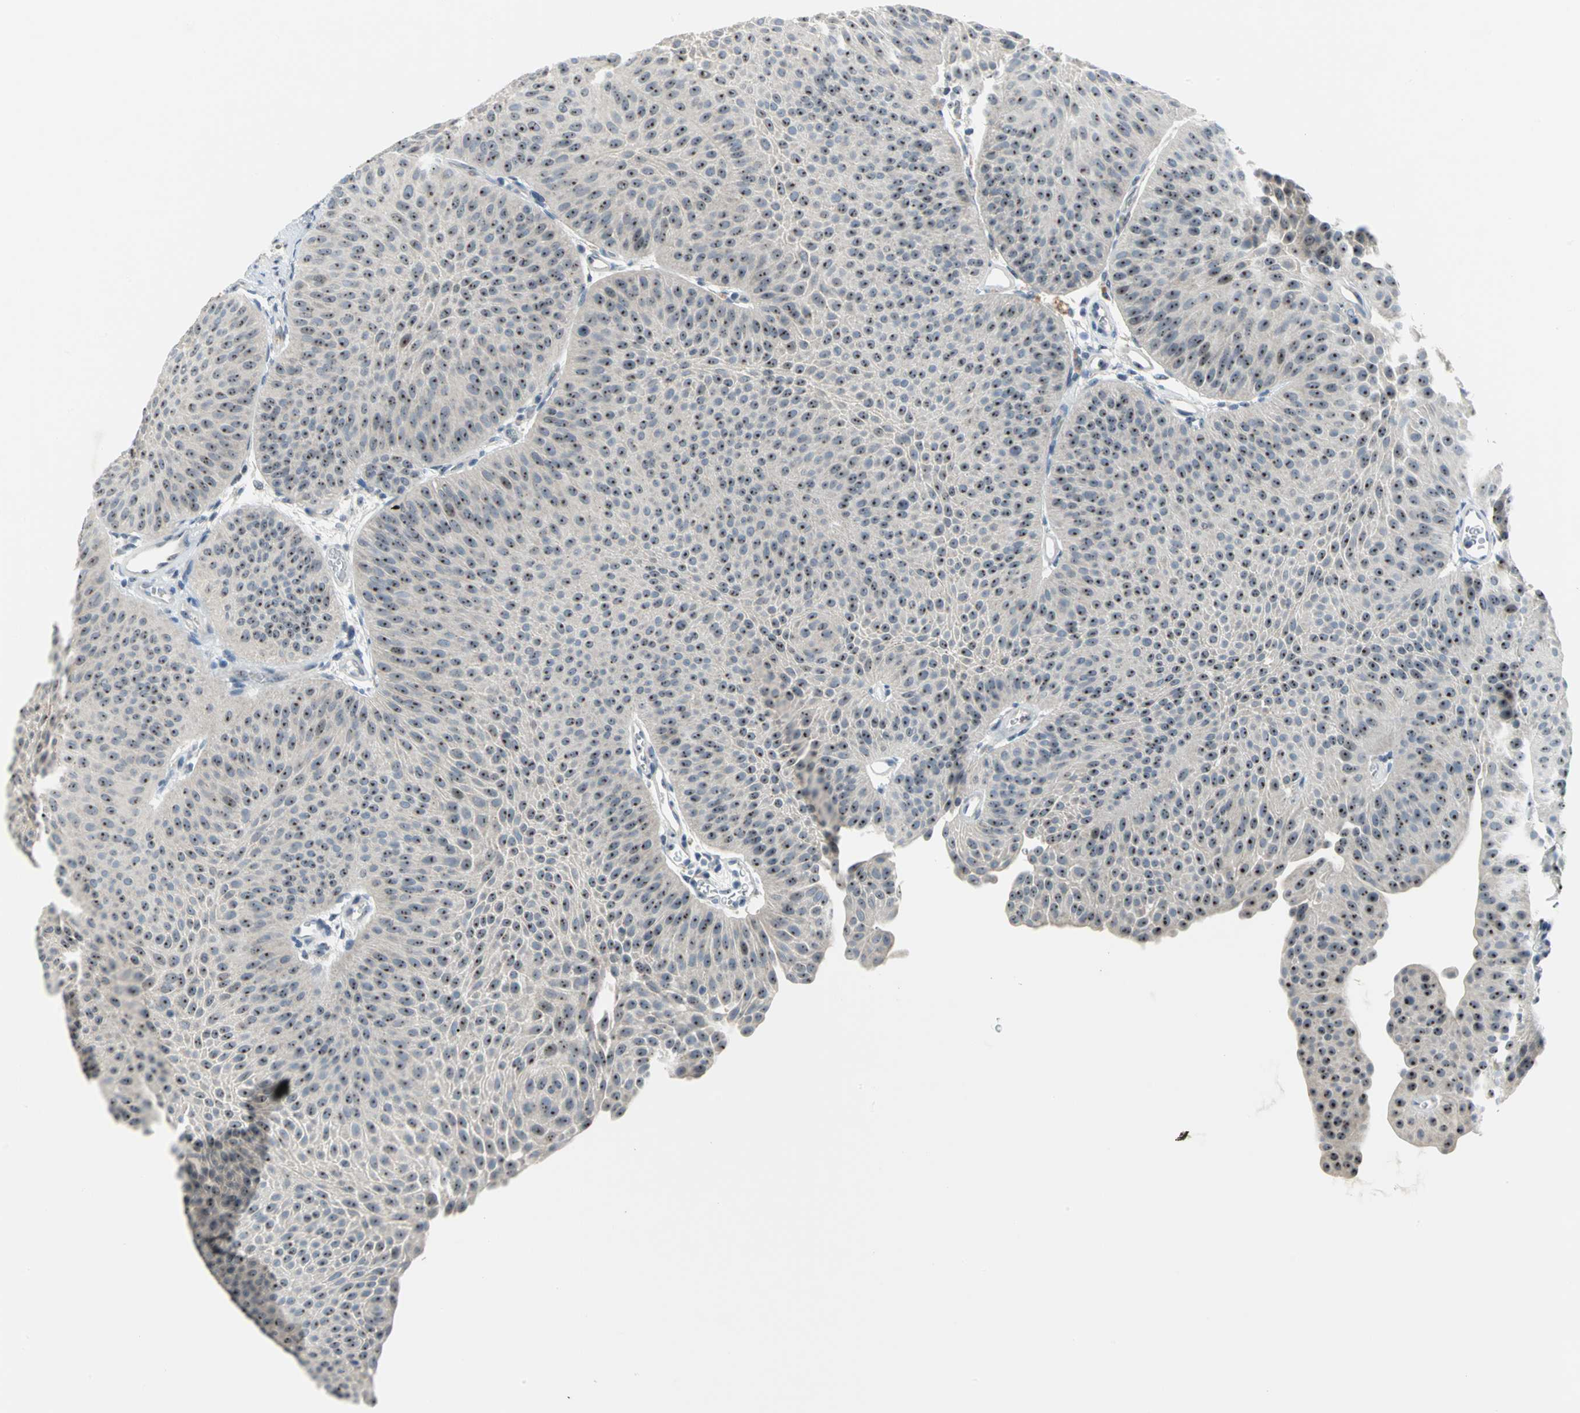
{"staining": {"intensity": "strong", "quantity": ">75%", "location": "nuclear"}, "tissue": "urothelial cancer", "cell_type": "Tumor cells", "image_type": "cancer", "snomed": [{"axis": "morphology", "description": "Urothelial carcinoma, Low grade"}, {"axis": "topography", "description": "Urinary bladder"}], "caption": "Immunohistochemistry (IHC) image of human urothelial carcinoma (low-grade) stained for a protein (brown), which reveals high levels of strong nuclear expression in about >75% of tumor cells.", "gene": "MYBBP1A", "patient": {"sex": "female", "age": 60}}